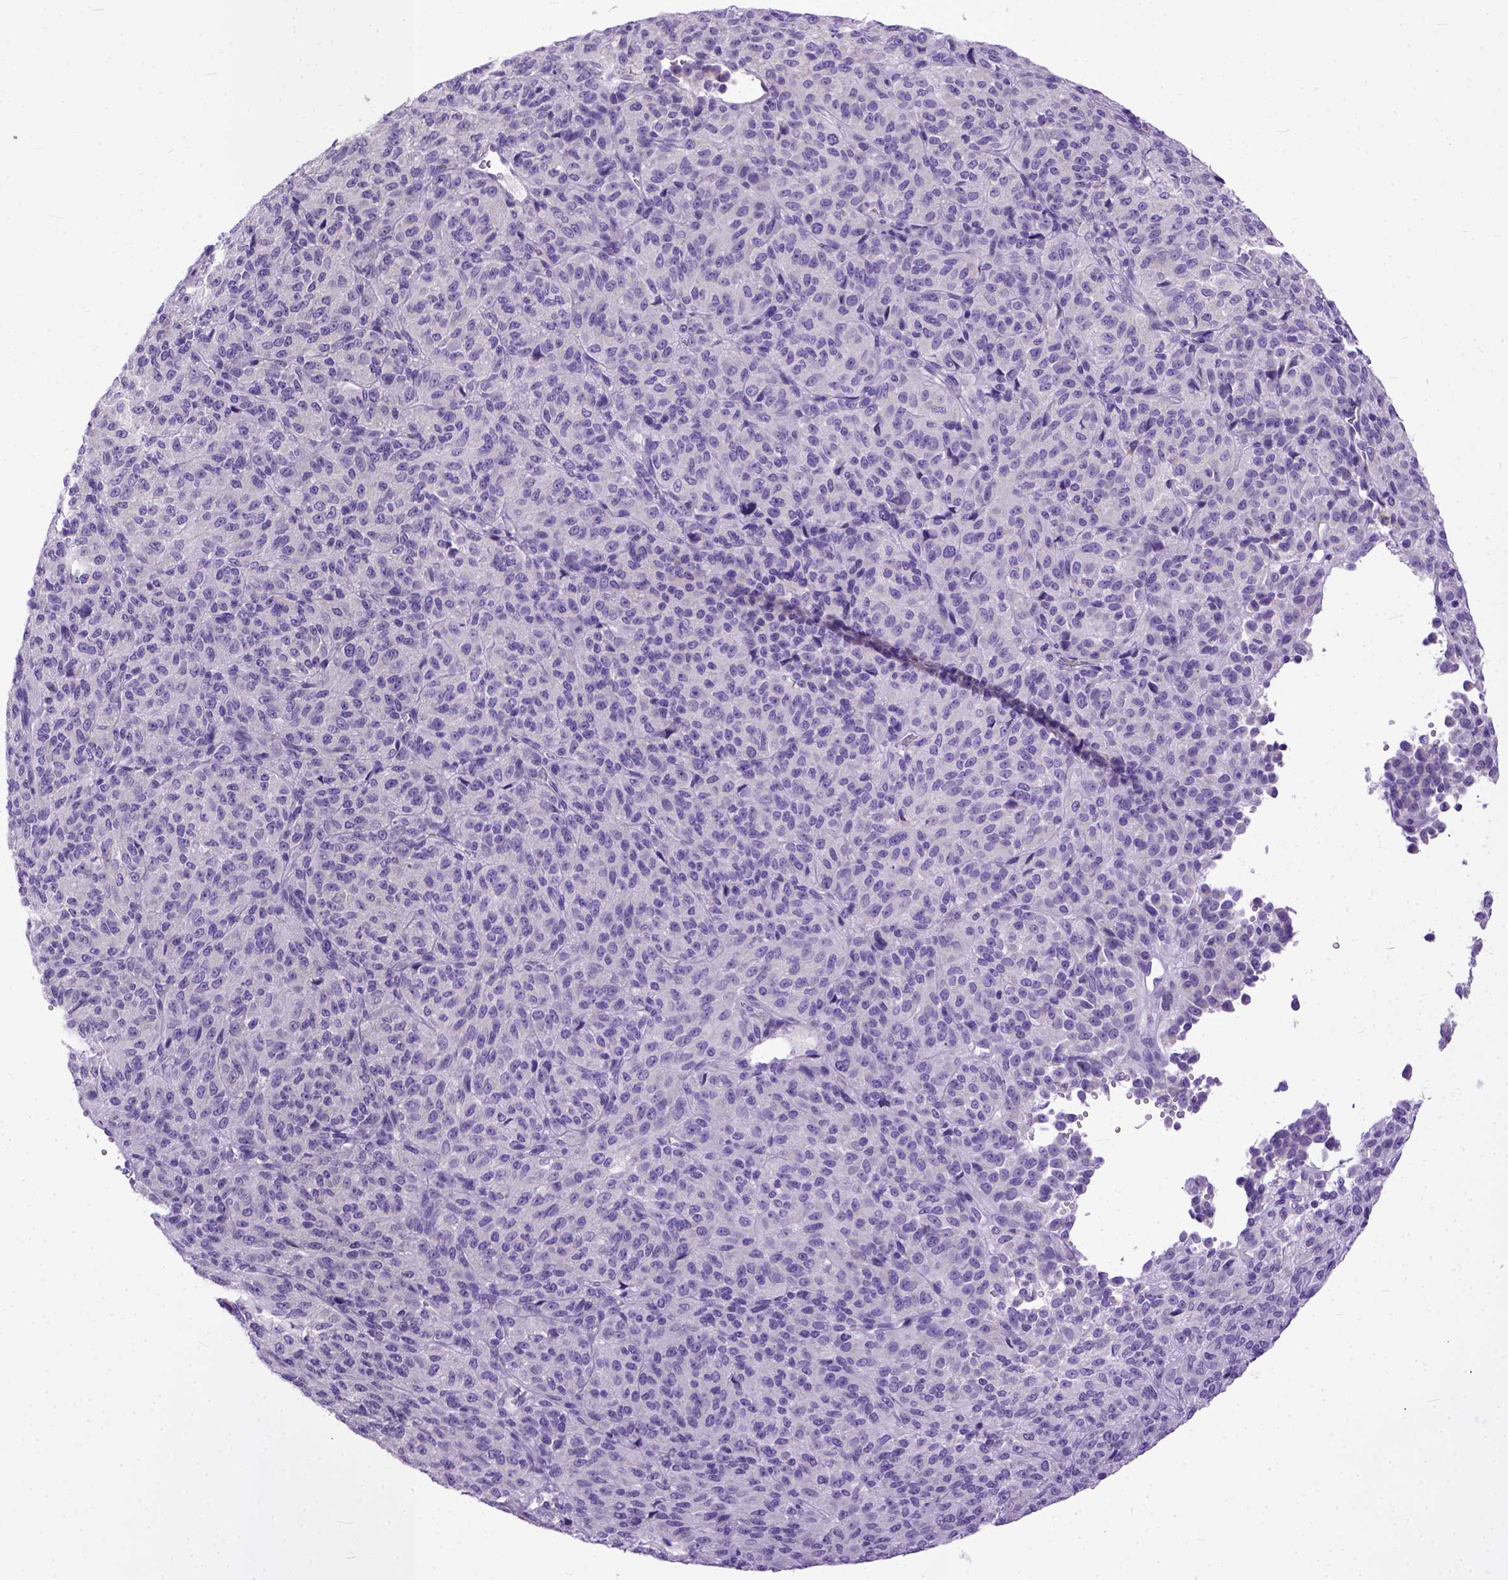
{"staining": {"intensity": "negative", "quantity": "none", "location": "none"}, "tissue": "melanoma", "cell_type": "Tumor cells", "image_type": "cancer", "snomed": [{"axis": "morphology", "description": "Malignant melanoma, Metastatic site"}, {"axis": "topography", "description": "Brain"}], "caption": "DAB immunohistochemical staining of human melanoma displays no significant positivity in tumor cells.", "gene": "PPL", "patient": {"sex": "female", "age": 56}}